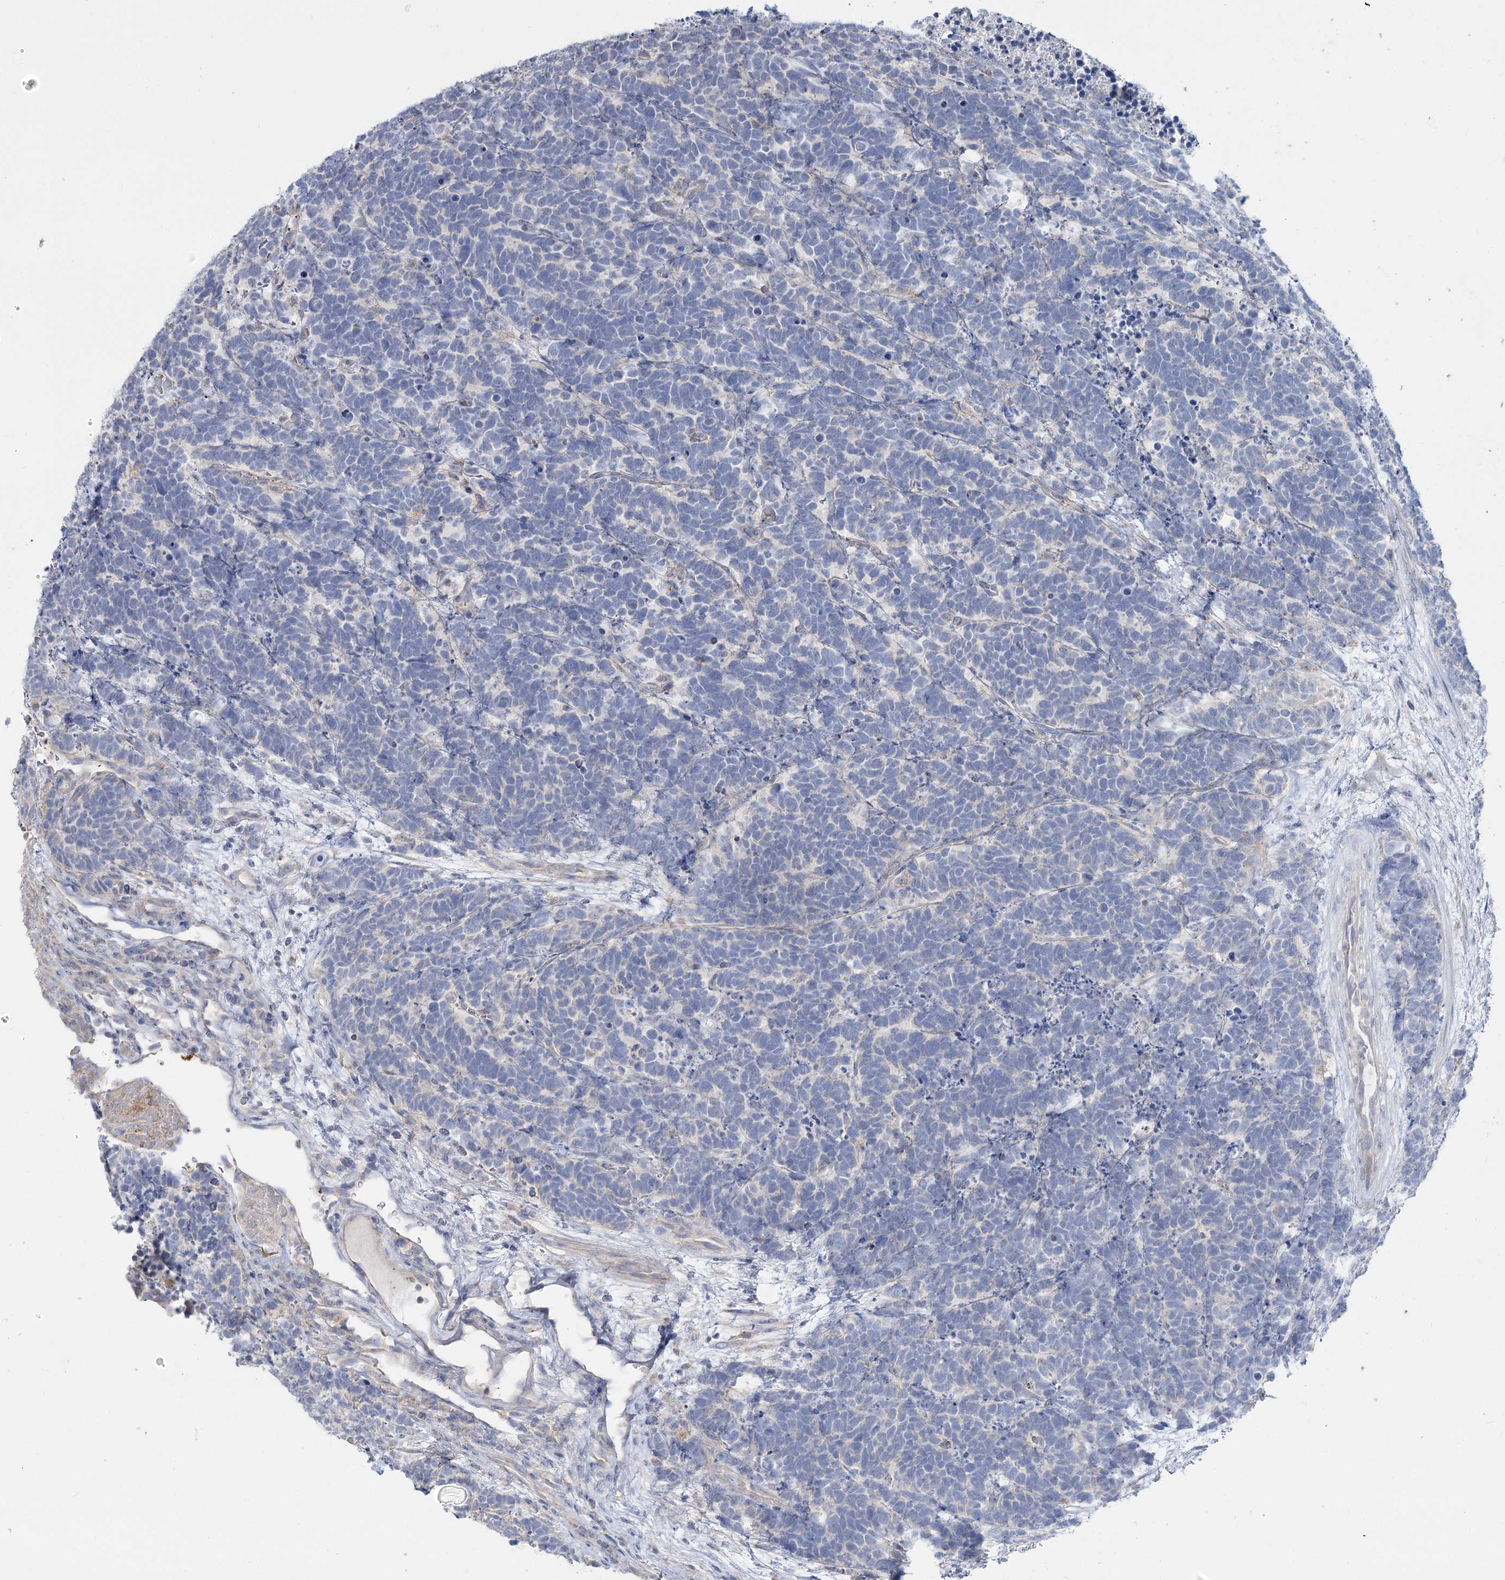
{"staining": {"intensity": "negative", "quantity": "none", "location": "none"}, "tissue": "carcinoid", "cell_type": "Tumor cells", "image_type": "cancer", "snomed": [{"axis": "morphology", "description": "Carcinoma, NOS"}, {"axis": "morphology", "description": "Carcinoid, malignant, NOS"}, {"axis": "topography", "description": "Urinary bladder"}], "caption": "The micrograph exhibits no staining of tumor cells in carcinoid. (Immunohistochemistry, brightfield microscopy, high magnification).", "gene": "TMEM187", "patient": {"sex": "male", "age": 57}}